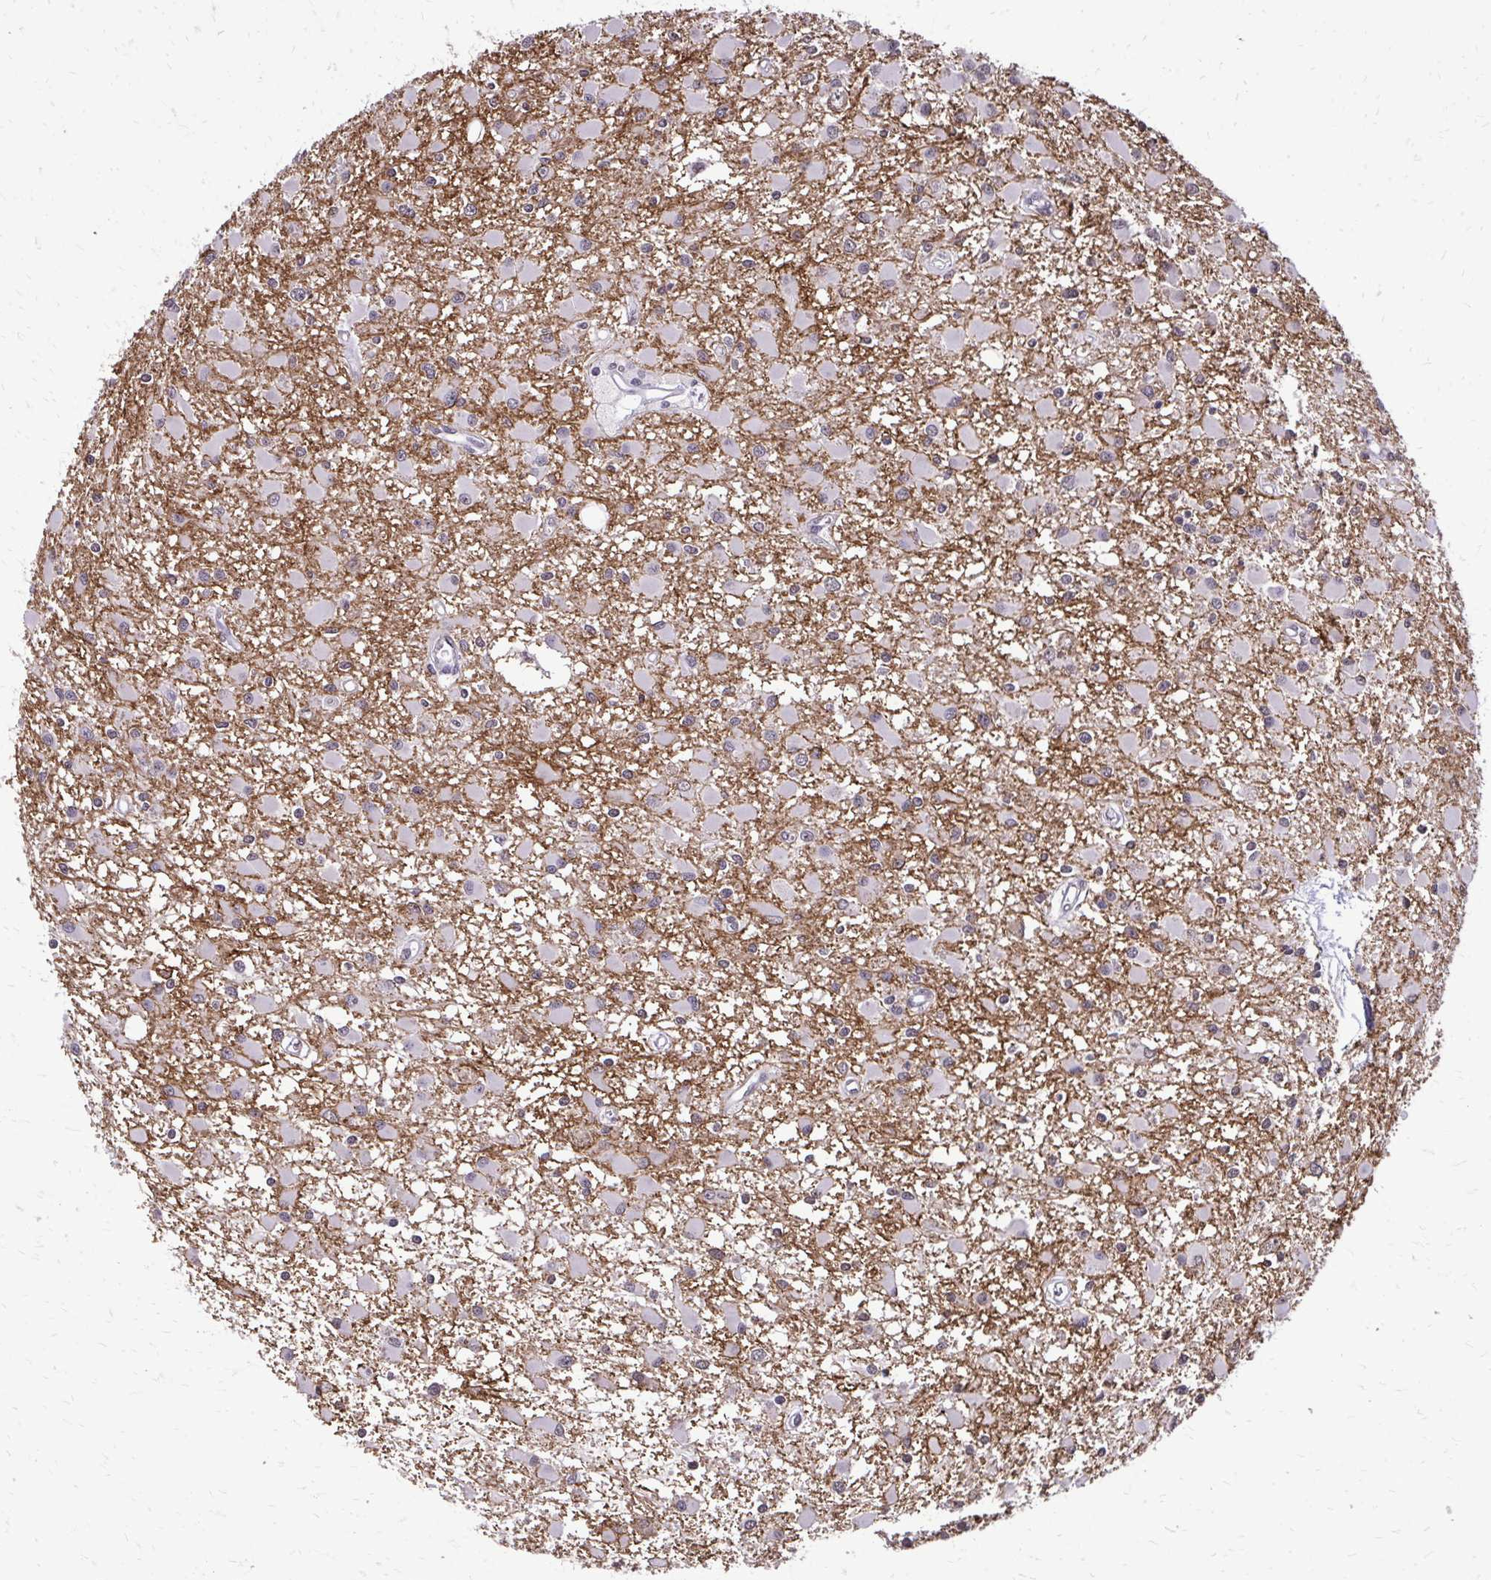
{"staining": {"intensity": "weak", "quantity": "<25%", "location": "cytoplasmic/membranous"}, "tissue": "glioma", "cell_type": "Tumor cells", "image_type": "cancer", "snomed": [{"axis": "morphology", "description": "Glioma, malignant, High grade"}, {"axis": "topography", "description": "Brain"}], "caption": "DAB (3,3'-diaminobenzidine) immunohistochemical staining of human high-grade glioma (malignant) exhibits no significant expression in tumor cells. (DAB (3,3'-diaminobenzidine) immunohistochemistry visualized using brightfield microscopy, high magnification).", "gene": "AKAP5", "patient": {"sex": "male", "age": 54}}